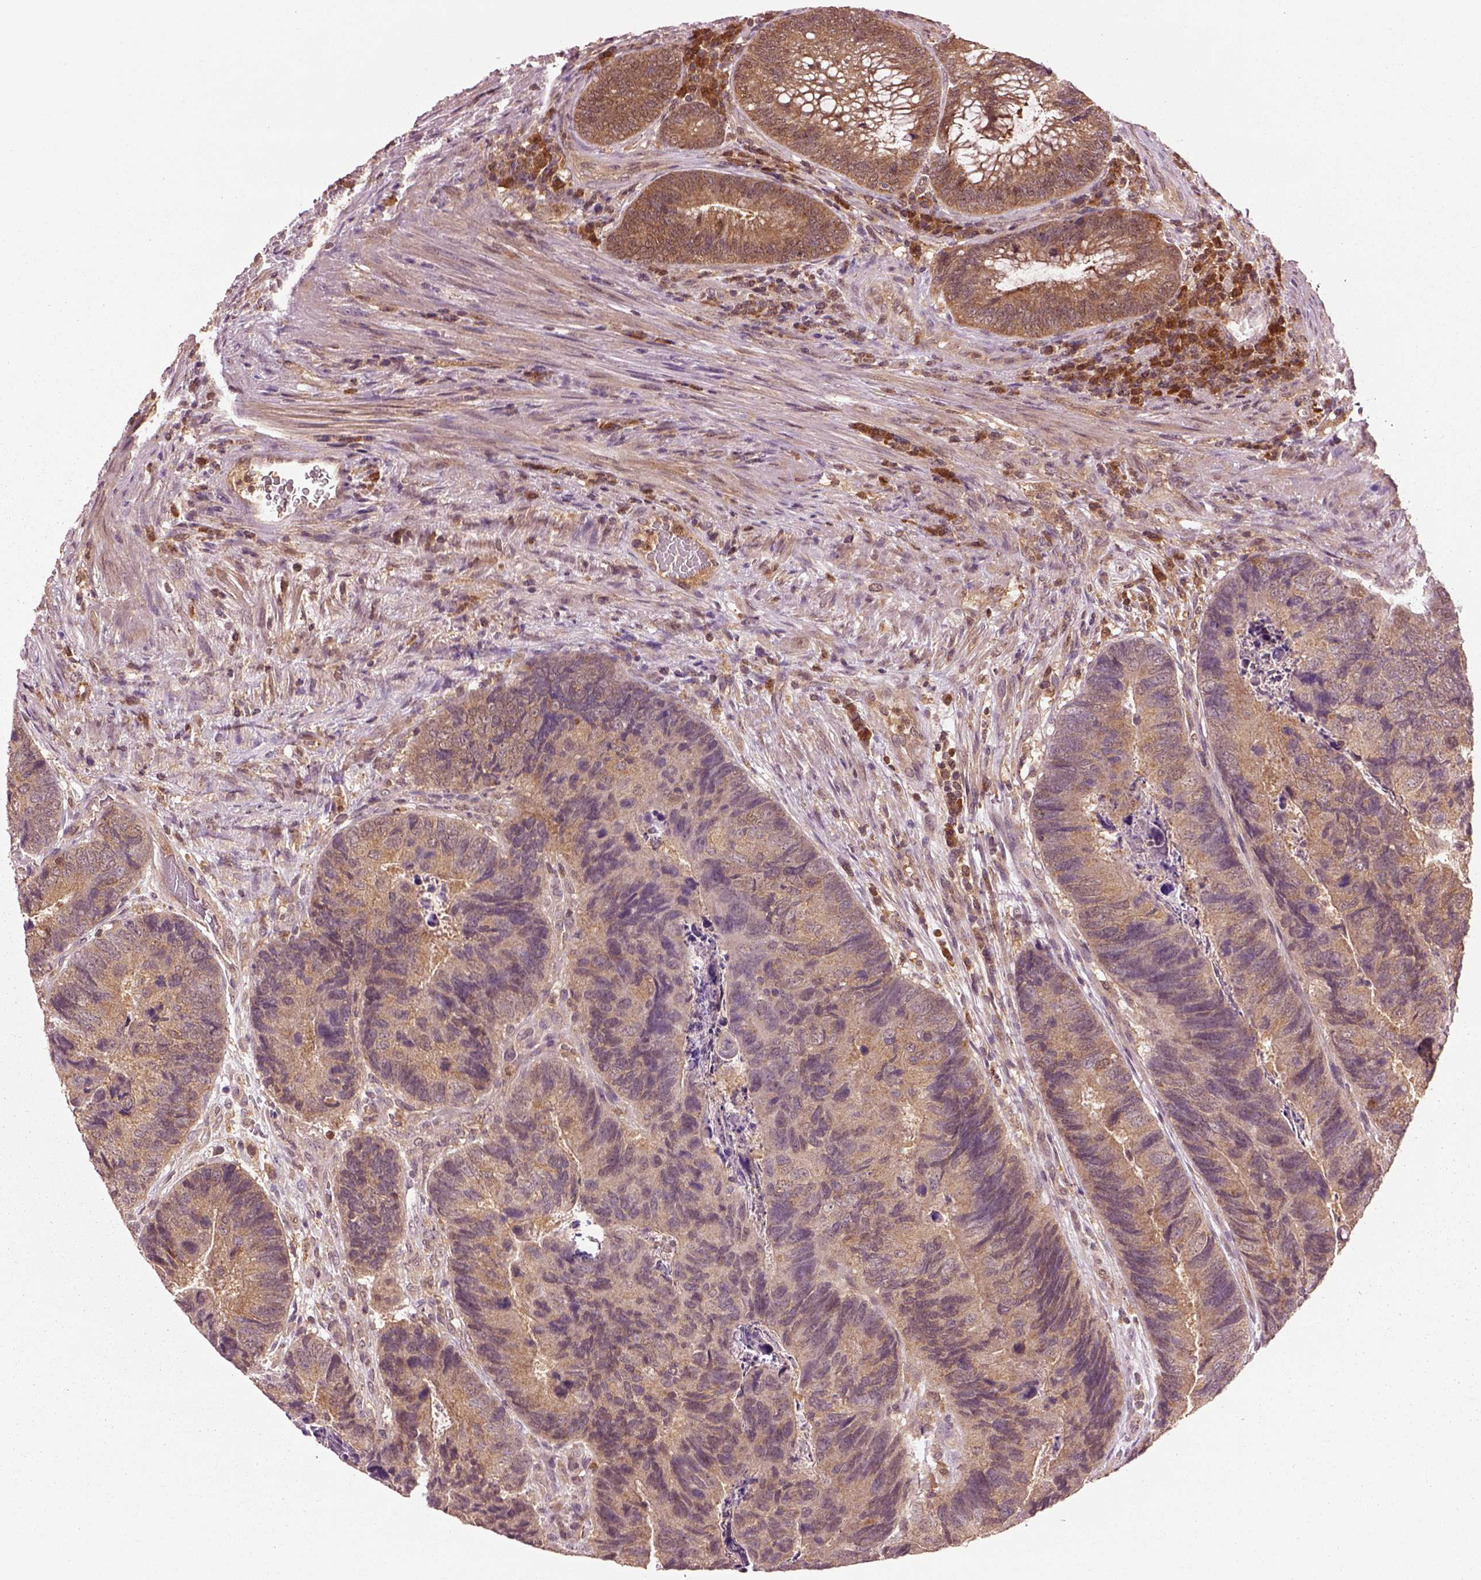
{"staining": {"intensity": "moderate", "quantity": ">75%", "location": "cytoplasmic/membranous"}, "tissue": "colorectal cancer", "cell_type": "Tumor cells", "image_type": "cancer", "snomed": [{"axis": "morphology", "description": "Adenocarcinoma, NOS"}, {"axis": "topography", "description": "Colon"}], "caption": "A histopathology image of colorectal adenocarcinoma stained for a protein shows moderate cytoplasmic/membranous brown staining in tumor cells. (DAB = brown stain, brightfield microscopy at high magnification).", "gene": "MDP1", "patient": {"sex": "female", "age": 67}}